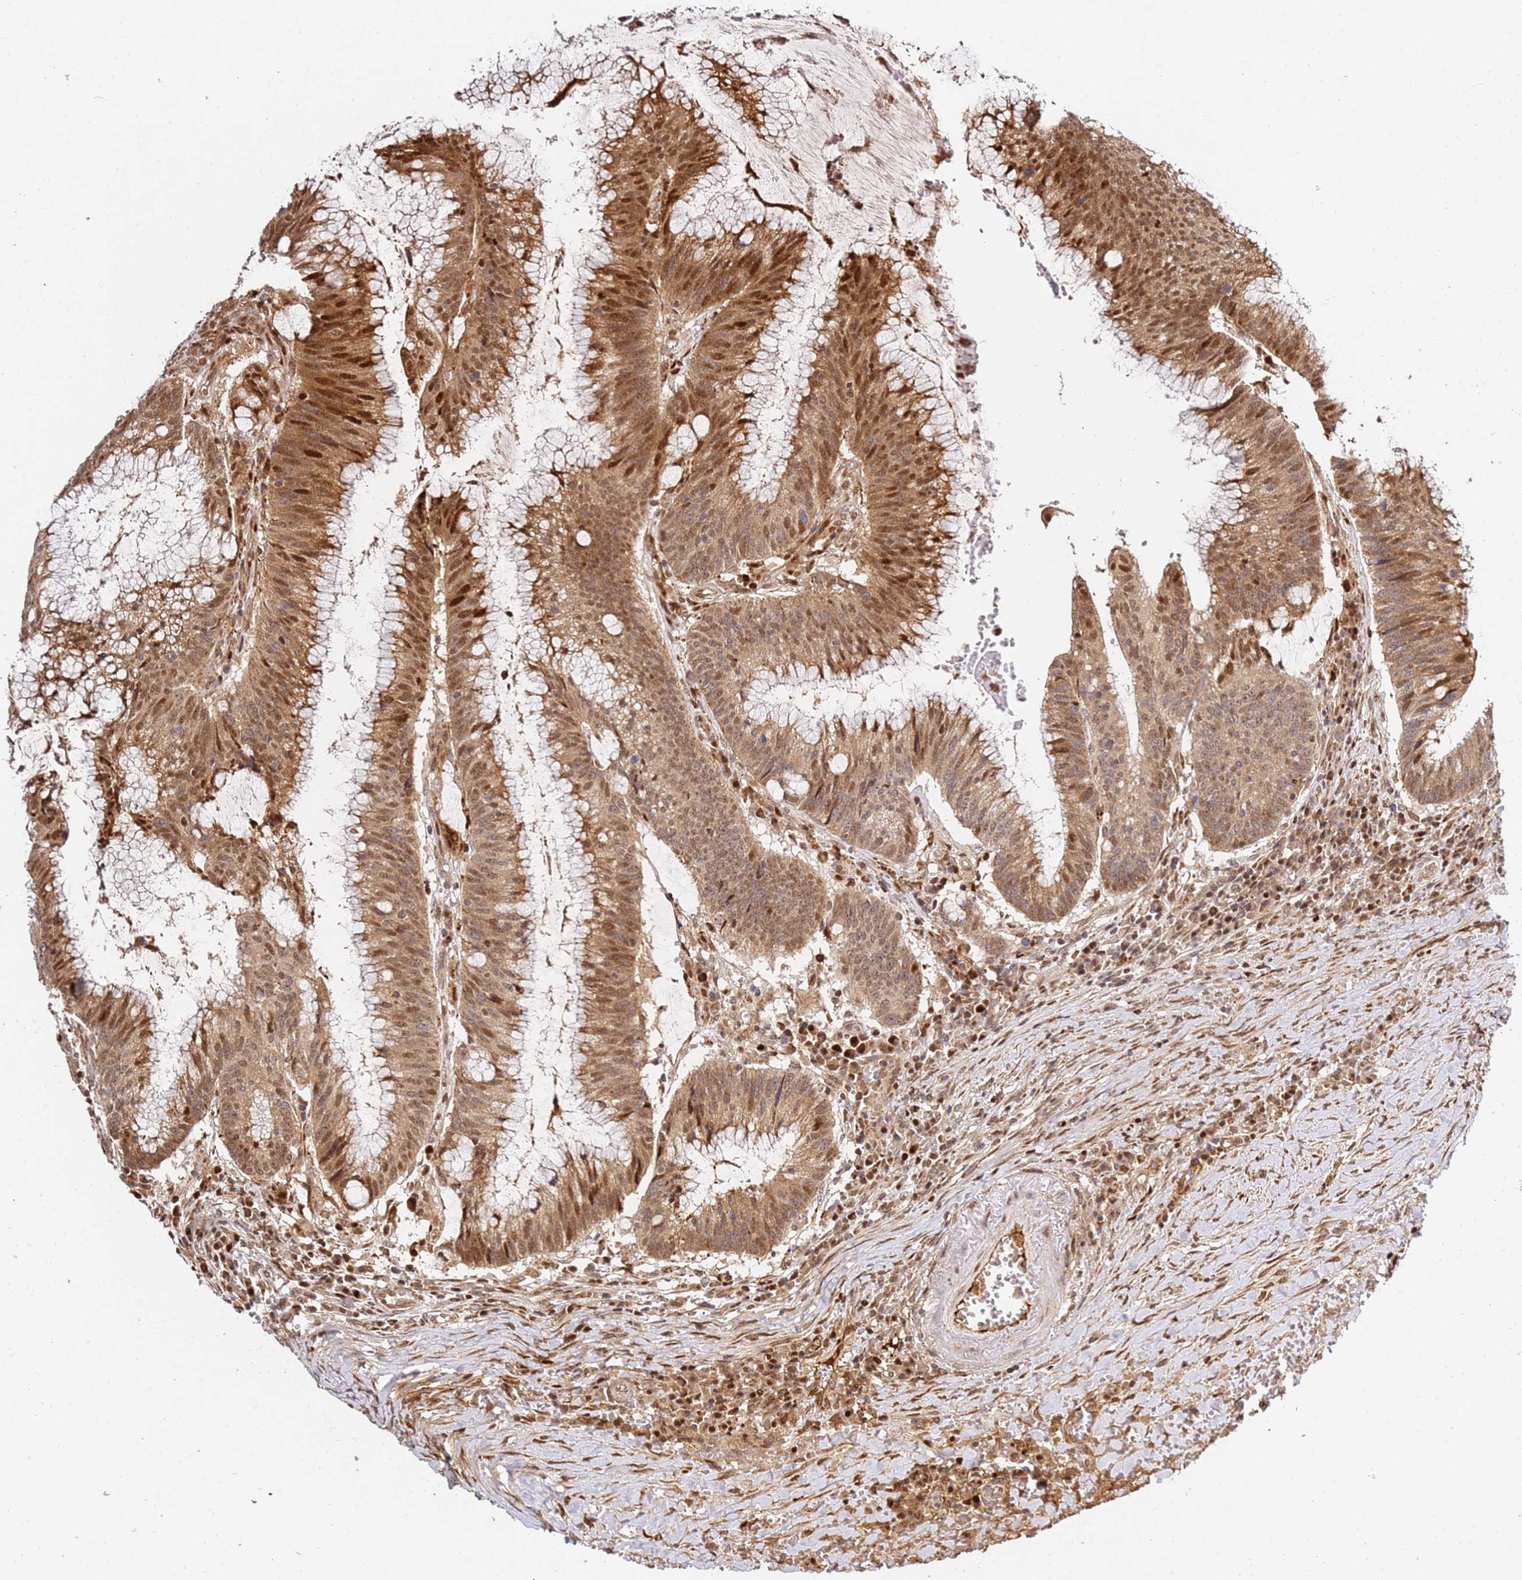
{"staining": {"intensity": "moderate", "quantity": ">75%", "location": "cytoplasmic/membranous,nuclear"}, "tissue": "colorectal cancer", "cell_type": "Tumor cells", "image_type": "cancer", "snomed": [{"axis": "morphology", "description": "Adenocarcinoma, NOS"}, {"axis": "topography", "description": "Rectum"}], "caption": "A high-resolution photomicrograph shows immunohistochemistry (IHC) staining of colorectal cancer, which shows moderate cytoplasmic/membranous and nuclear expression in about >75% of tumor cells.", "gene": "SMOX", "patient": {"sex": "female", "age": 77}}